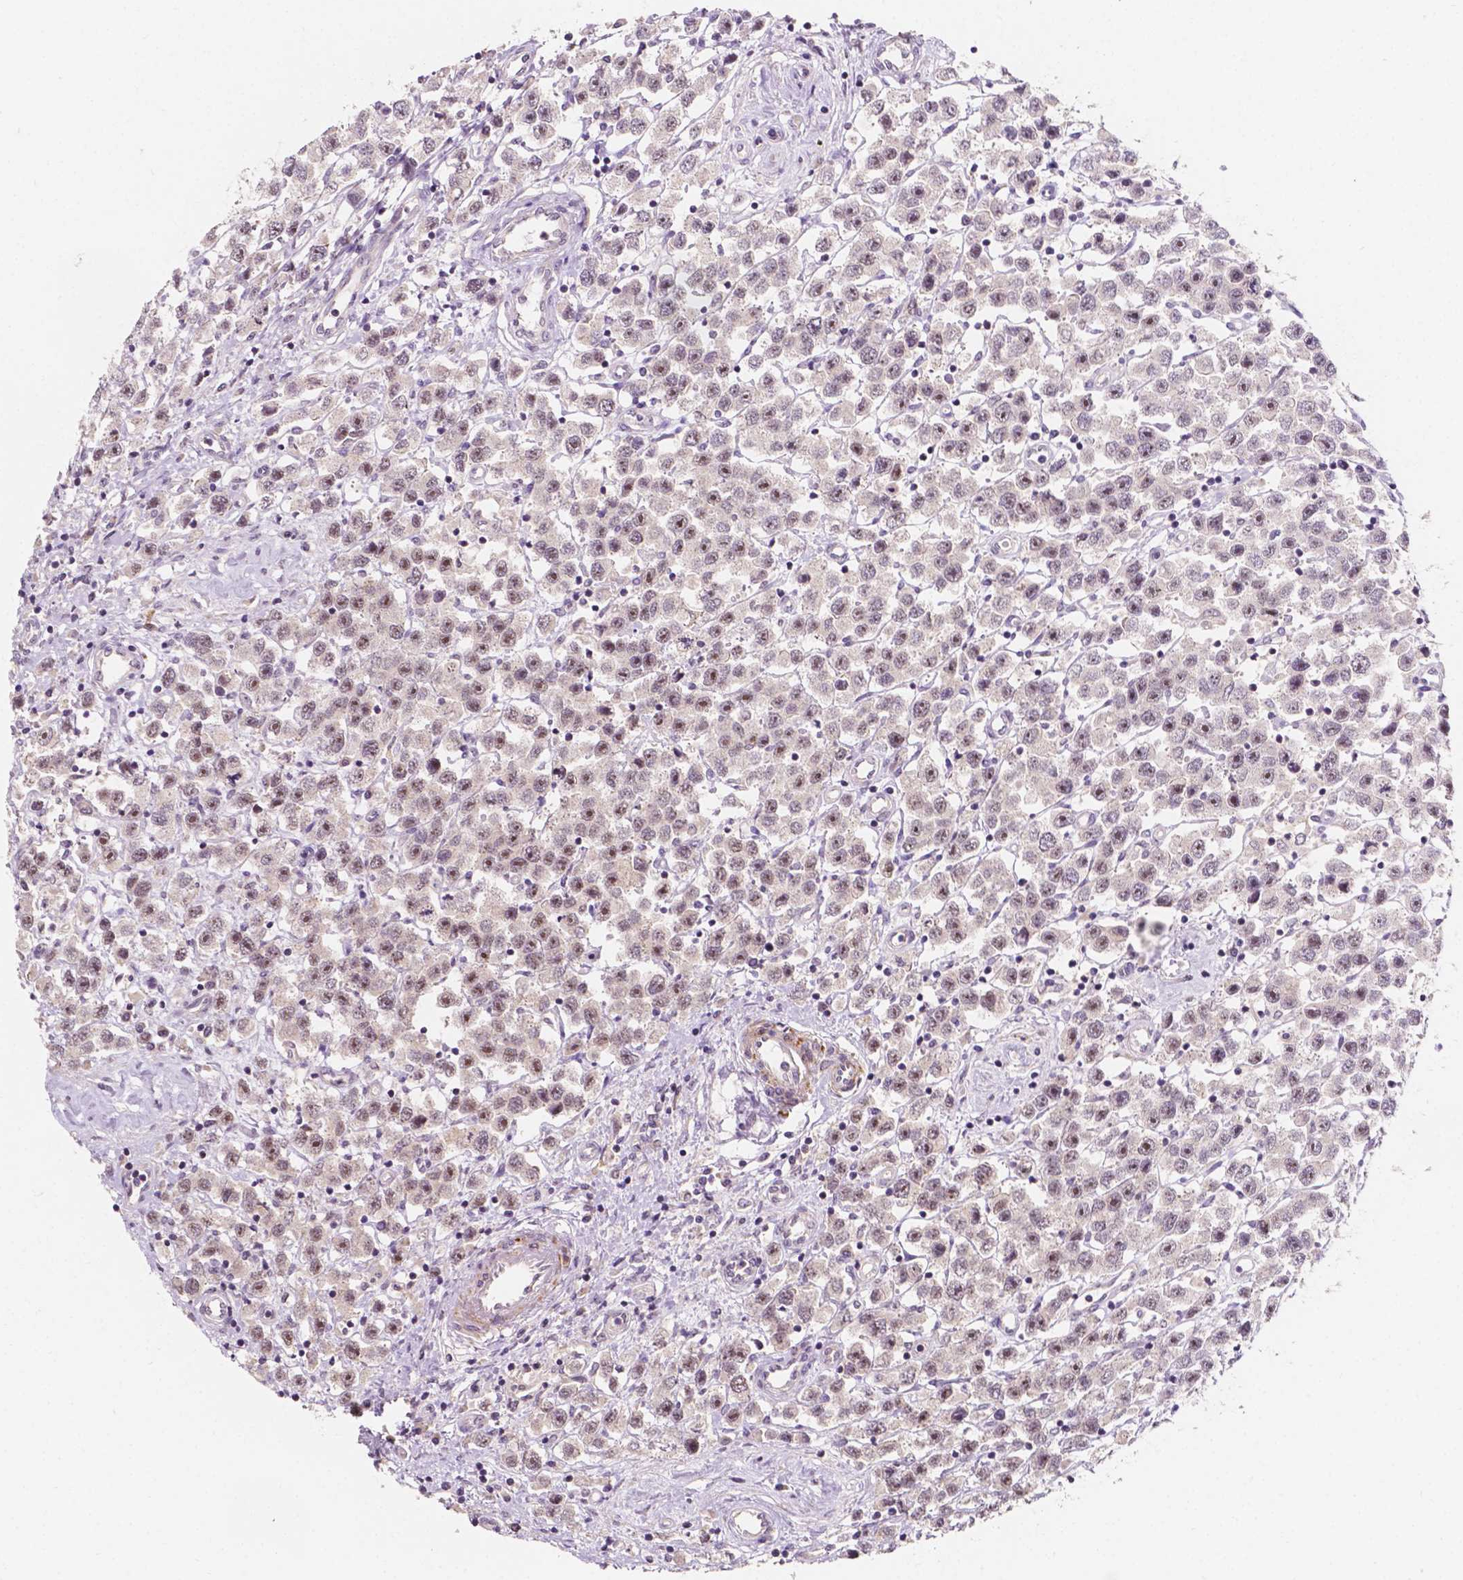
{"staining": {"intensity": "negative", "quantity": "none", "location": "none"}, "tissue": "testis cancer", "cell_type": "Tumor cells", "image_type": "cancer", "snomed": [{"axis": "morphology", "description": "Seminoma, NOS"}, {"axis": "topography", "description": "Testis"}], "caption": "Immunohistochemical staining of human seminoma (testis) demonstrates no significant expression in tumor cells.", "gene": "SIRT2", "patient": {"sex": "male", "age": 45}}